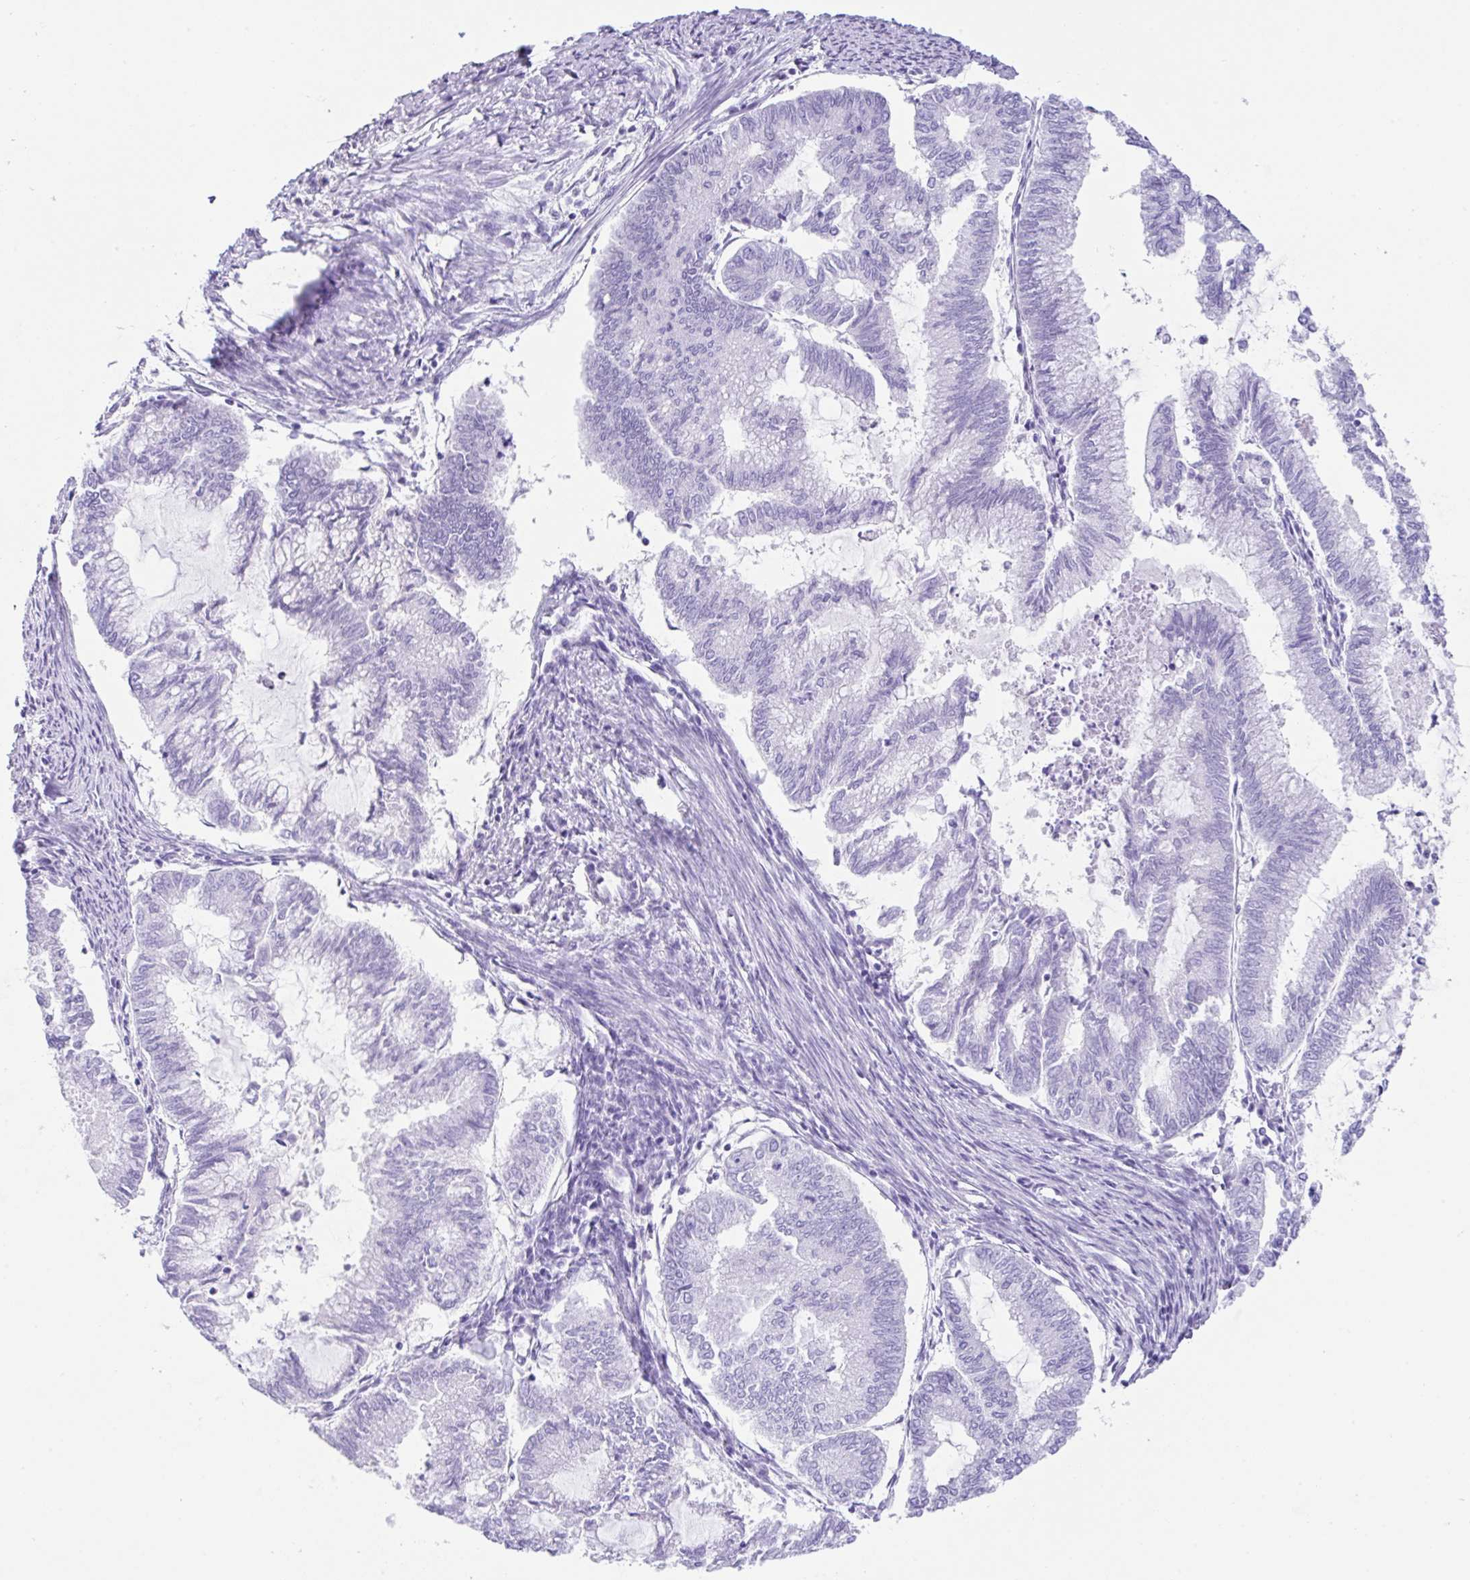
{"staining": {"intensity": "negative", "quantity": "none", "location": "none"}, "tissue": "endometrial cancer", "cell_type": "Tumor cells", "image_type": "cancer", "snomed": [{"axis": "morphology", "description": "Adenocarcinoma, NOS"}, {"axis": "topography", "description": "Endometrium"}], "caption": "Endometrial adenocarcinoma was stained to show a protein in brown. There is no significant positivity in tumor cells. Brightfield microscopy of IHC stained with DAB (3,3'-diaminobenzidine) (brown) and hematoxylin (blue), captured at high magnification.", "gene": "CPA1", "patient": {"sex": "female", "age": 79}}